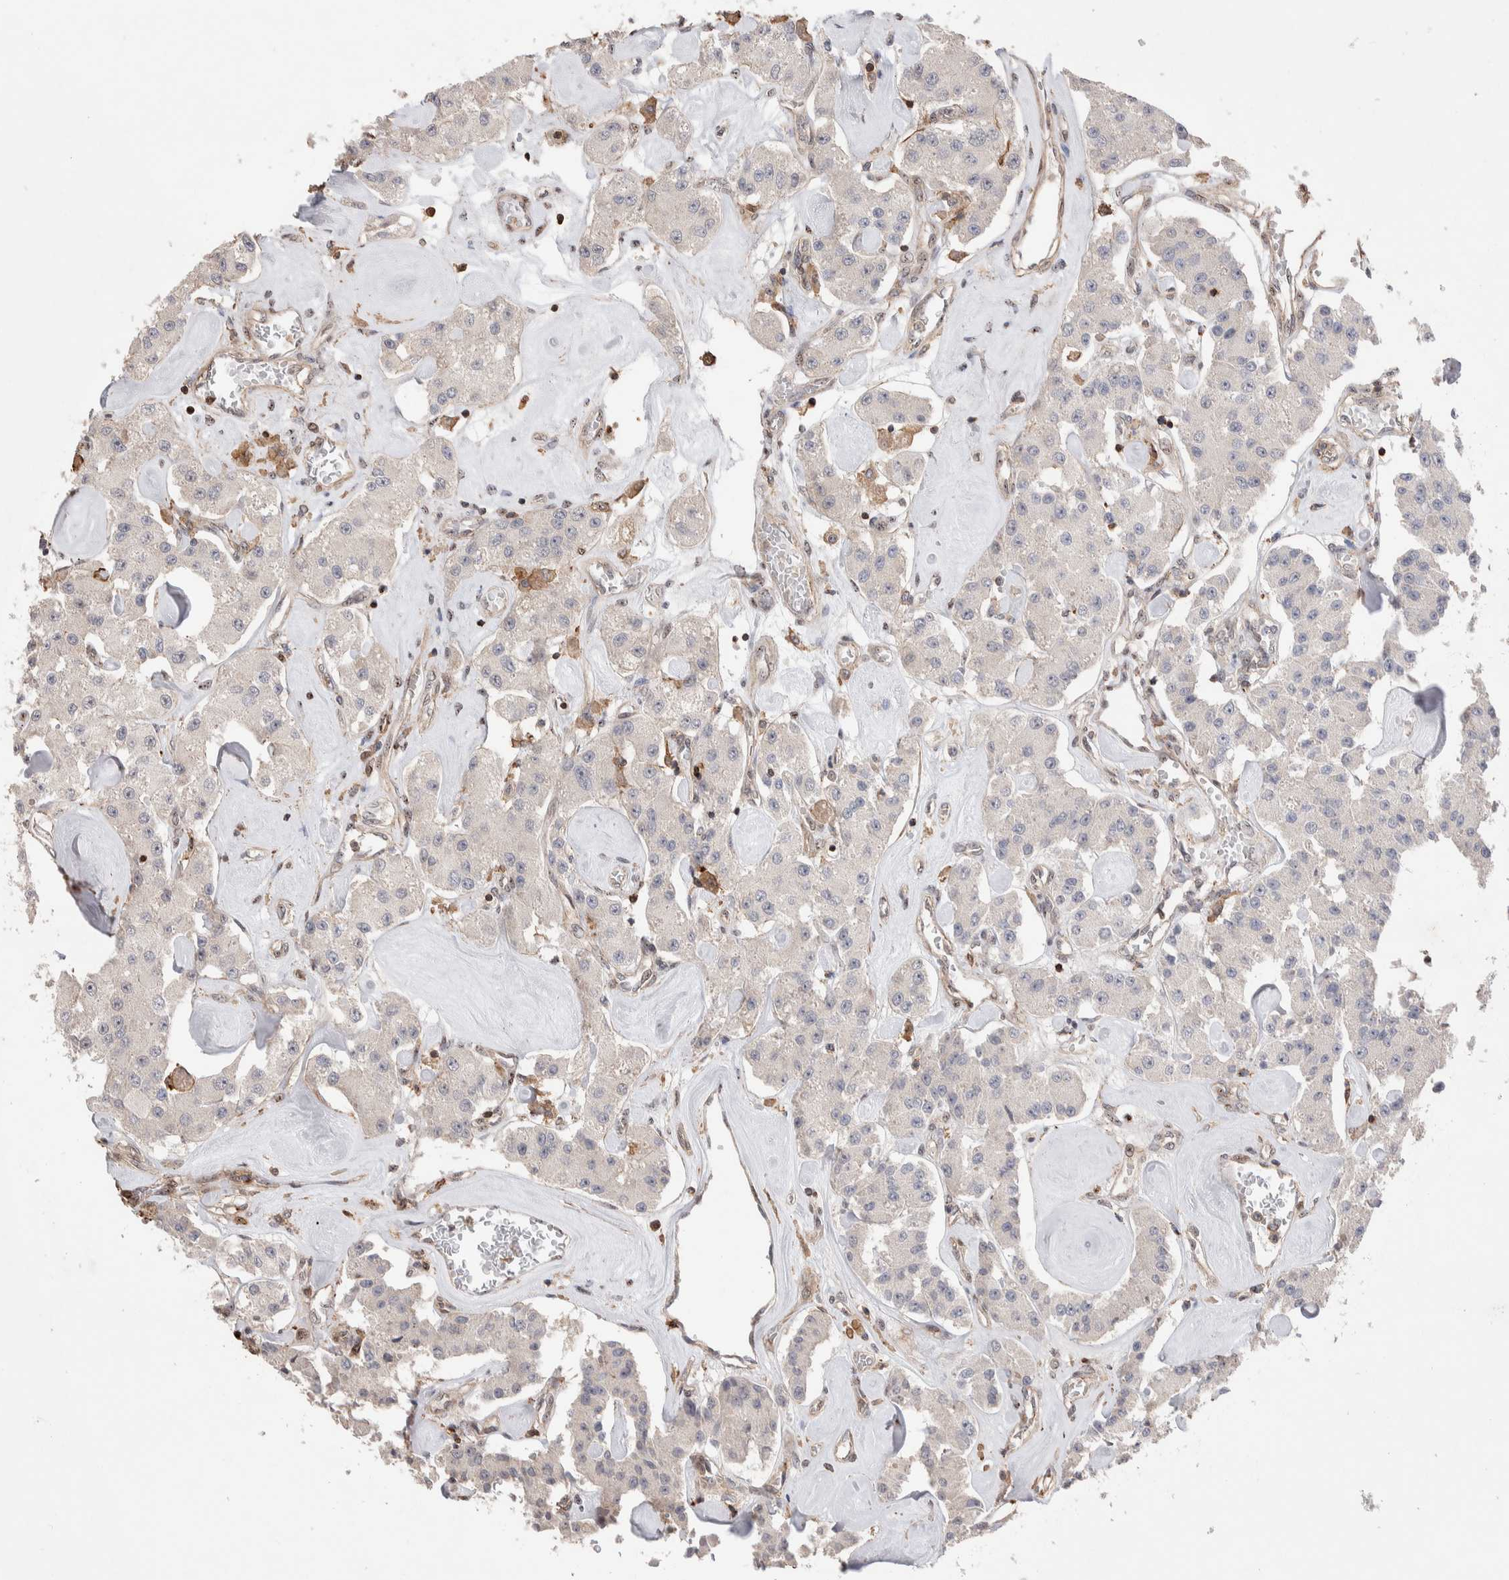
{"staining": {"intensity": "negative", "quantity": "none", "location": "none"}, "tissue": "carcinoid", "cell_type": "Tumor cells", "image_type": "cancer", "snomed": [{"axis": "morphology", "description": "Carcinoid, malignant, NOS"}, {"axis": "topography", "description": "Pancreas"}], "caption": "Immunohistochemistry (IHC) image of carcinoid (malignant) stained for a protein (brown), which reveals no positivity in tumor cells.", "gene": "ZNF704", "patient": {"sex": "male", "age": 41}}